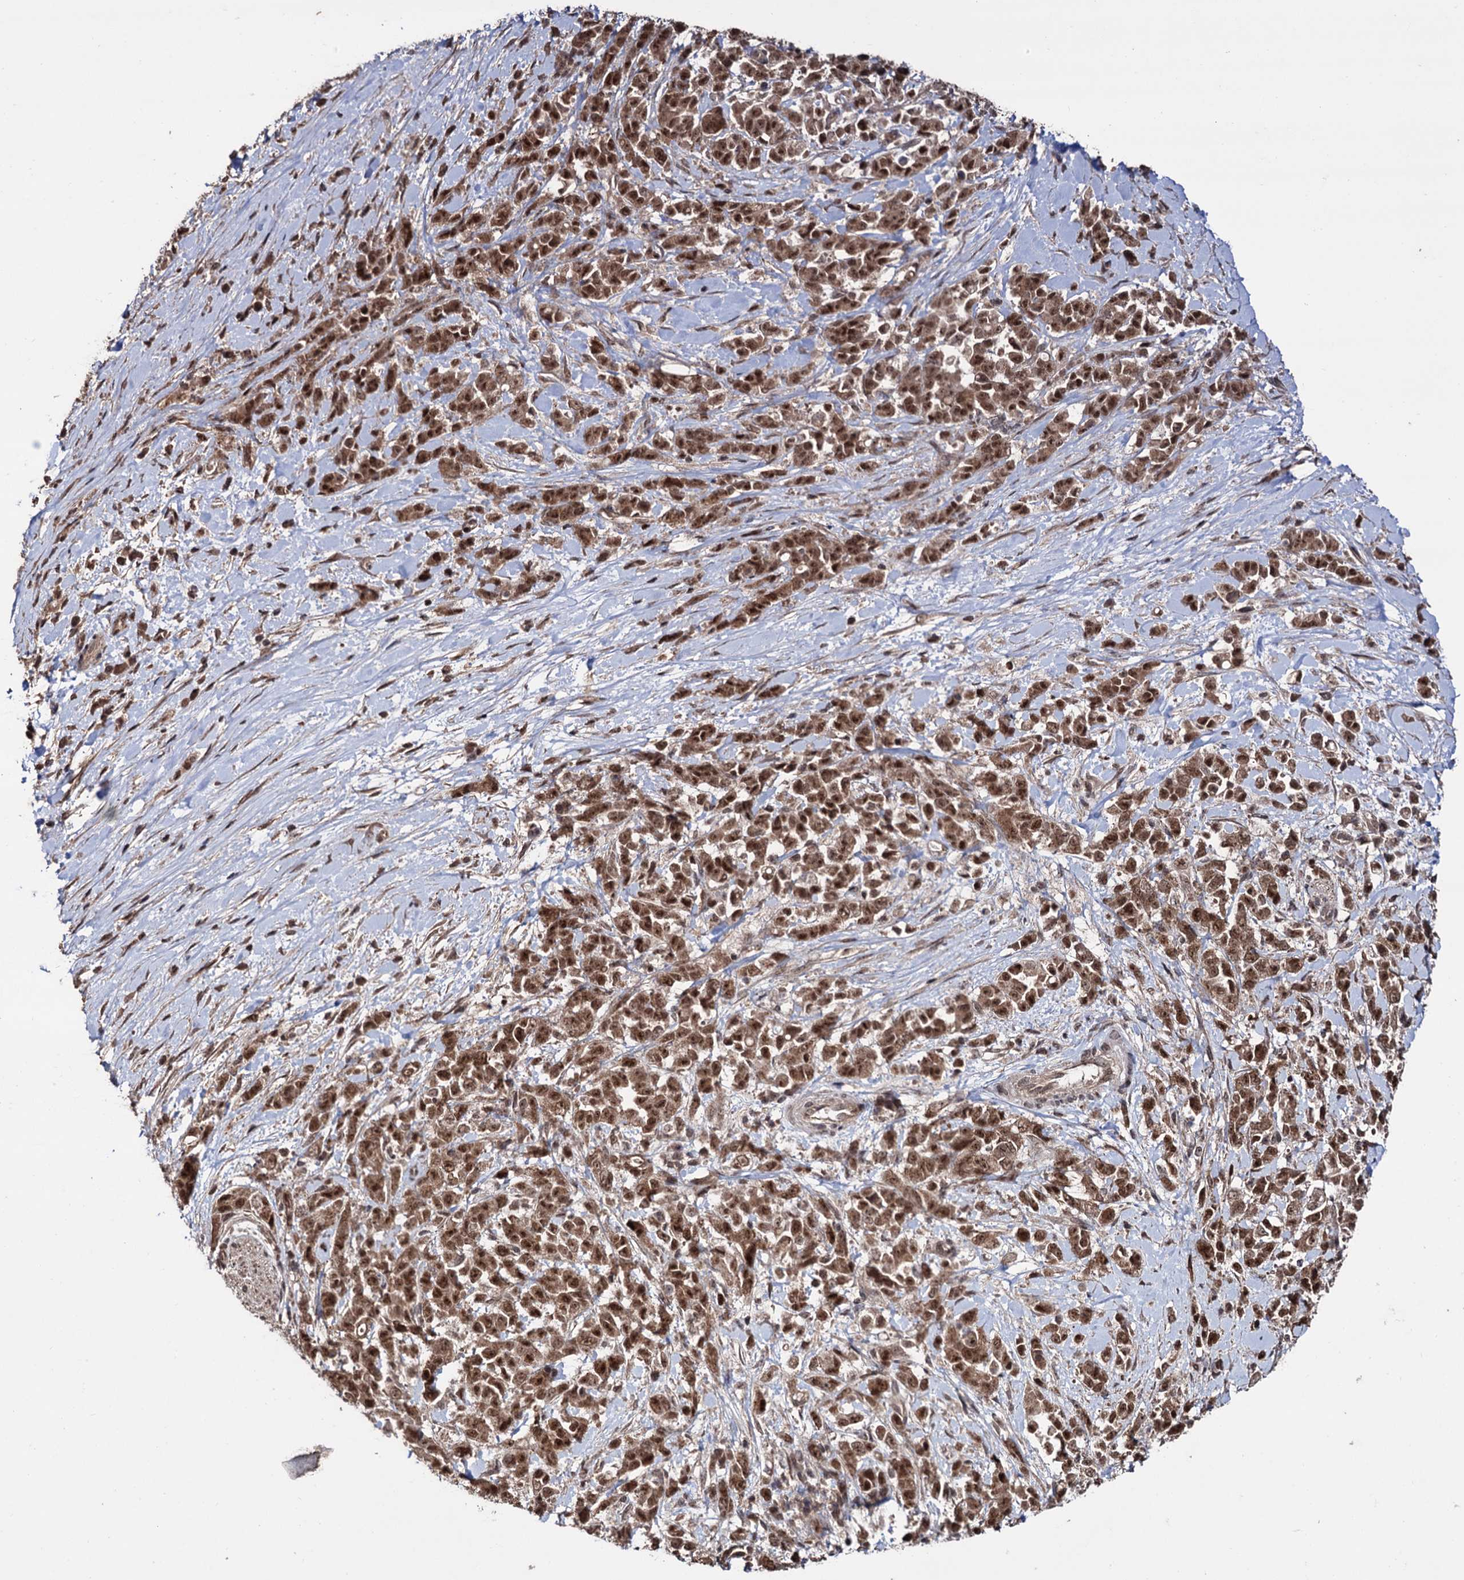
{"staining": {"intensity": "moderate", "quantity": ">75%", "location": "cytoplasmic/membranous,nuclear"}, "tissue": "pancreatic cancer", "cell_type": "Tumor cells", "image_type": "cancer", "snomed": [{"axis": "morphology", "description": "Normal tissue, NOS"}, {"axis": "morphology", "description": "Adenocarcinoma, NOS"}, {"axis": "topography", "description": "Pancreas"}], "caption": "Approximately >75% of tumor cells in pancreatic adenocarcinoma demonstrate moderate cytoplasmic/membranous and nuclear protein positivity as visualized by brown immunohistochemical staining.", "gene": "KLF5", "patient": {"sex": "female", "age": 64}}